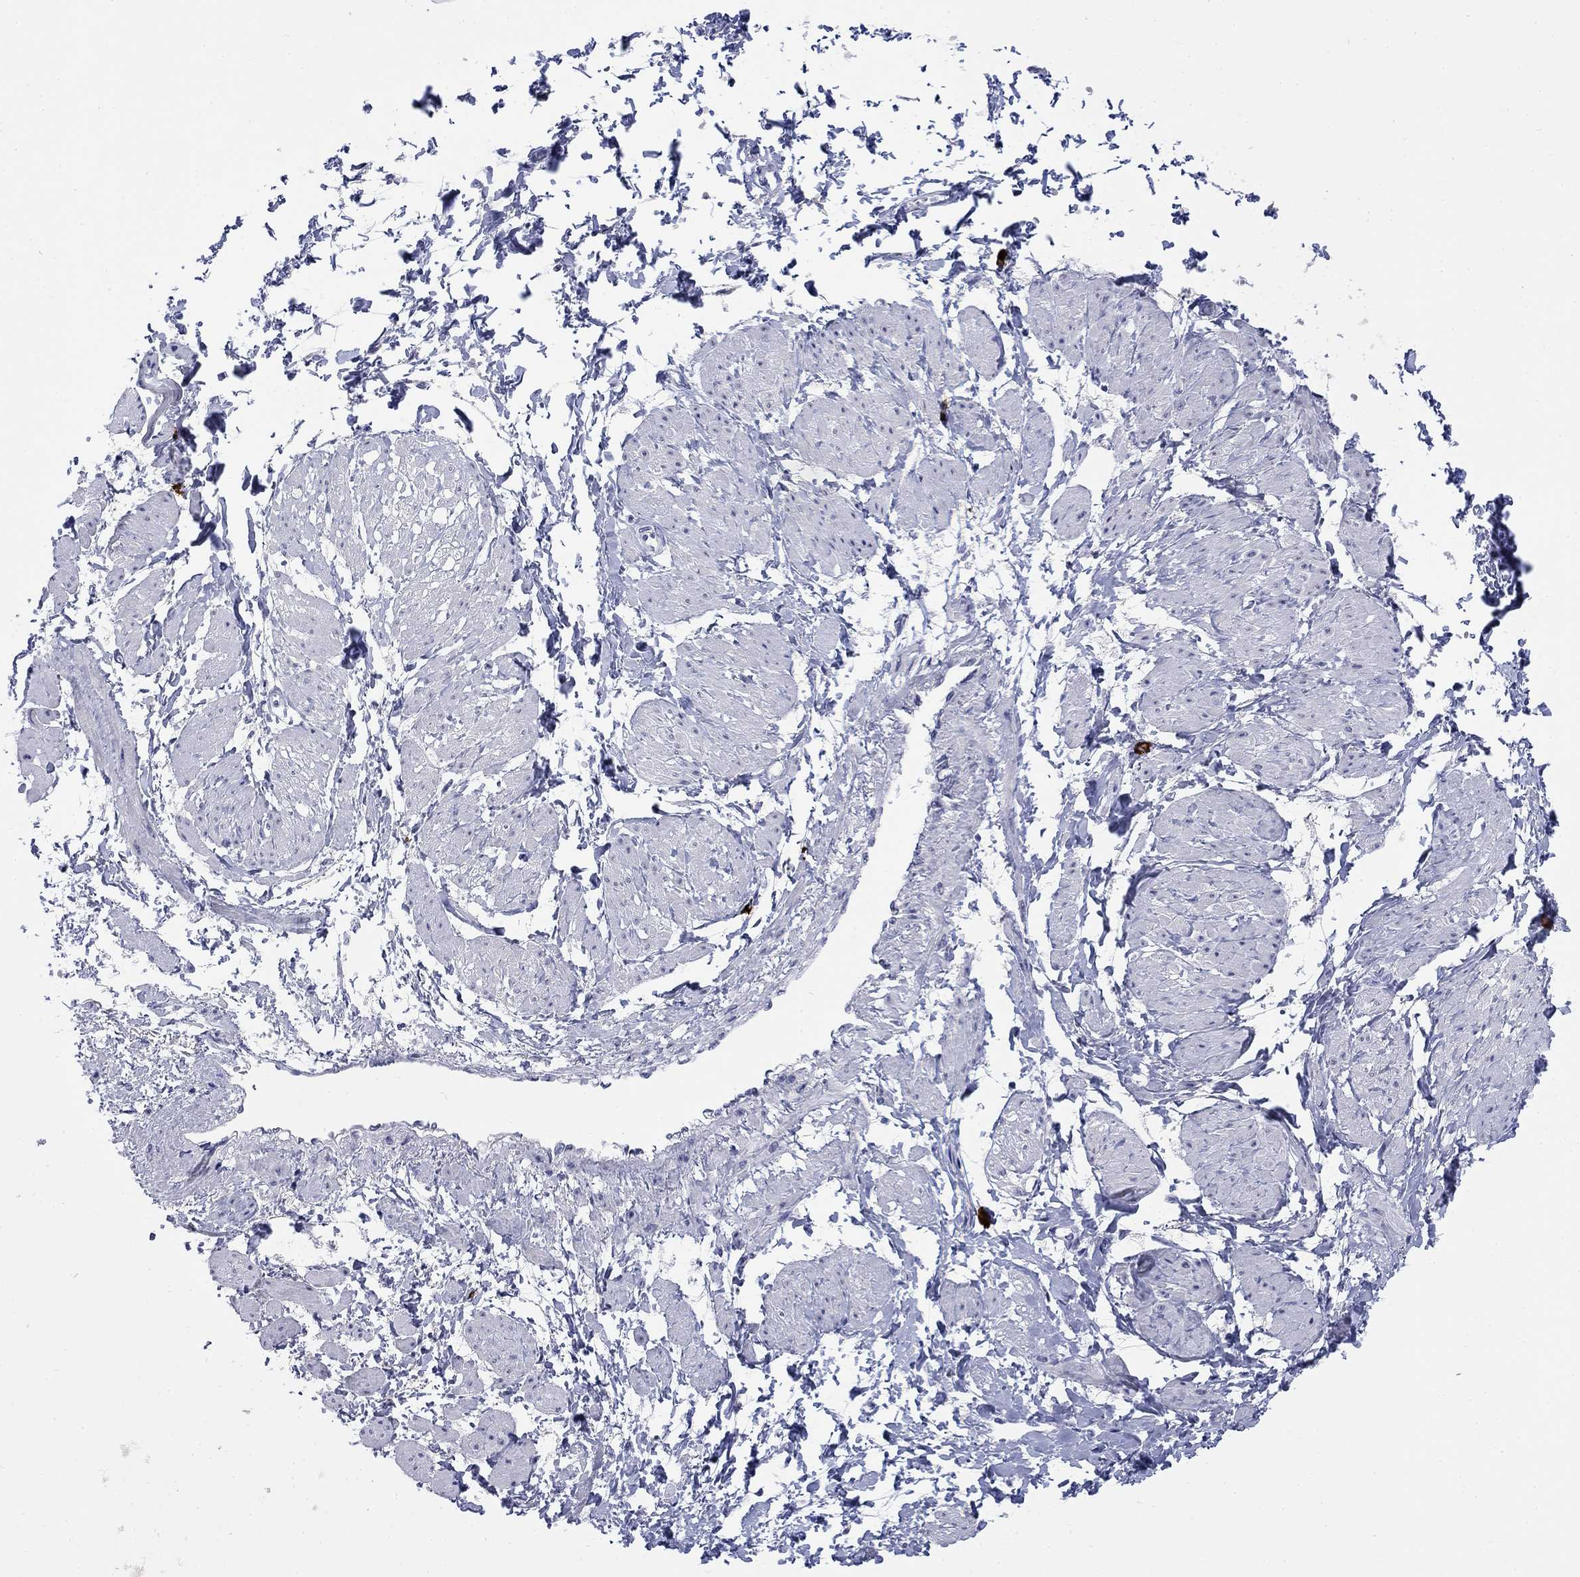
{"staining": {"intensity": "negative", "quantity": "none", "location": "none"}, "tissue": "smooth muscle", "cell_type": "Smooth muscle cells", "image_type": "normal", "snomed": [{"axis": "morphology", "description": "Normal tissue, NOS"}, {"axis": "topography", "description": "Smooth muscle"}, {"axis": "topography", "description": "Uterus"}], "caption": "This is an IHC image of normal human smooth muscle. There is no staining in smooth muscle cells.", "gene": "ECEL1", "patient": {"sex": "female", "age": 39}}